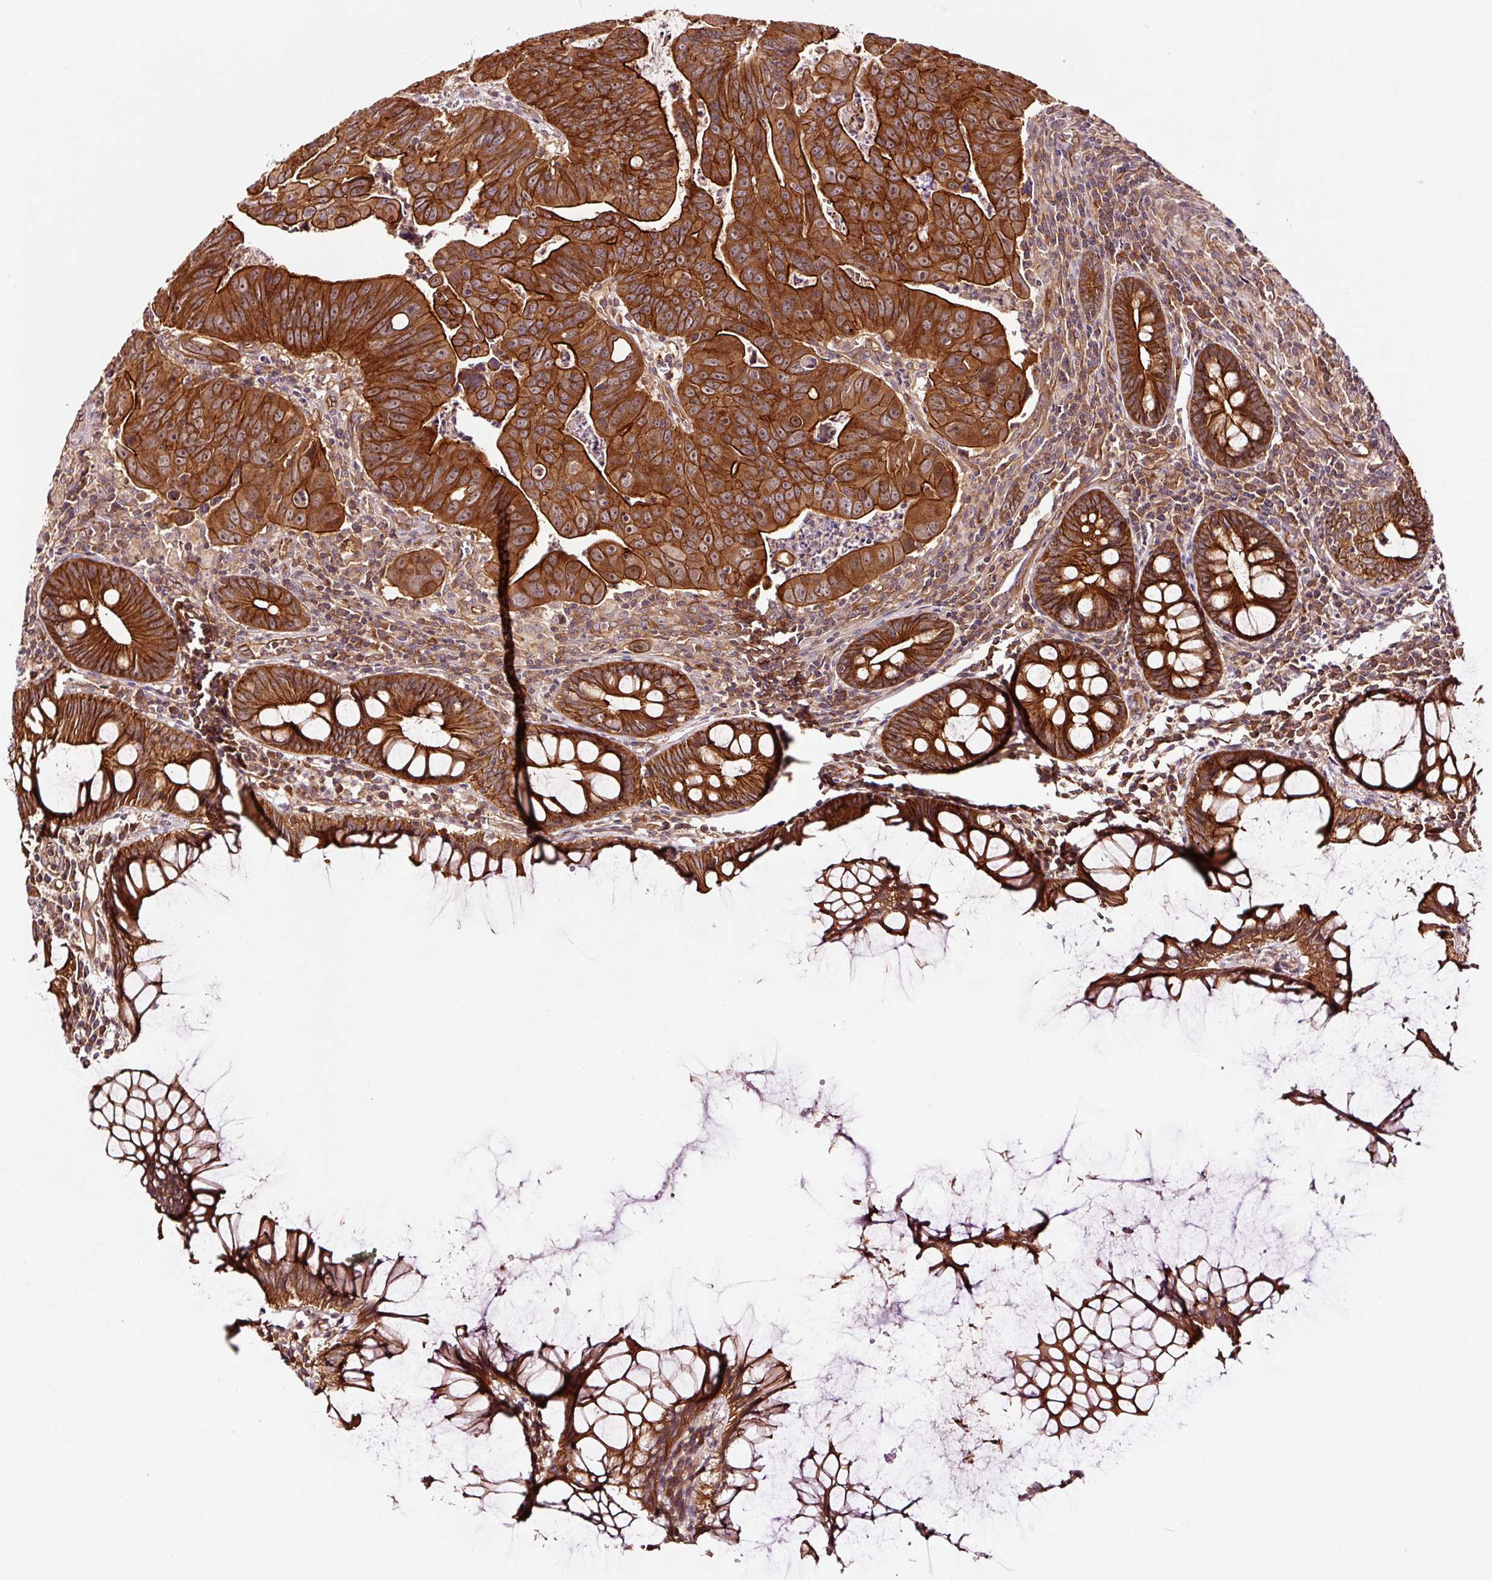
{"staining": {"intensity": "strong", "quantity": ">75%", "location": "cytoplasmic/membranous"}, "tissue": "colorectal cancer", "cell_type": "Tumor cells", "image_type": "cancer", "snomed": [{"axis": "morphology", "description": "Adenocarcinoma, NOS"}, {"axis": "topography", "description": "Rectum"}], "caption": "There is high levels of strong cytoplasmic/membranous staining in tumor cells of colorectal cancer (adenocarcinoma), as demonstrated by immunohistochemical staining (brown color).", "gene": "METAP1", "patient": {"sex": "male", "age": 69}}